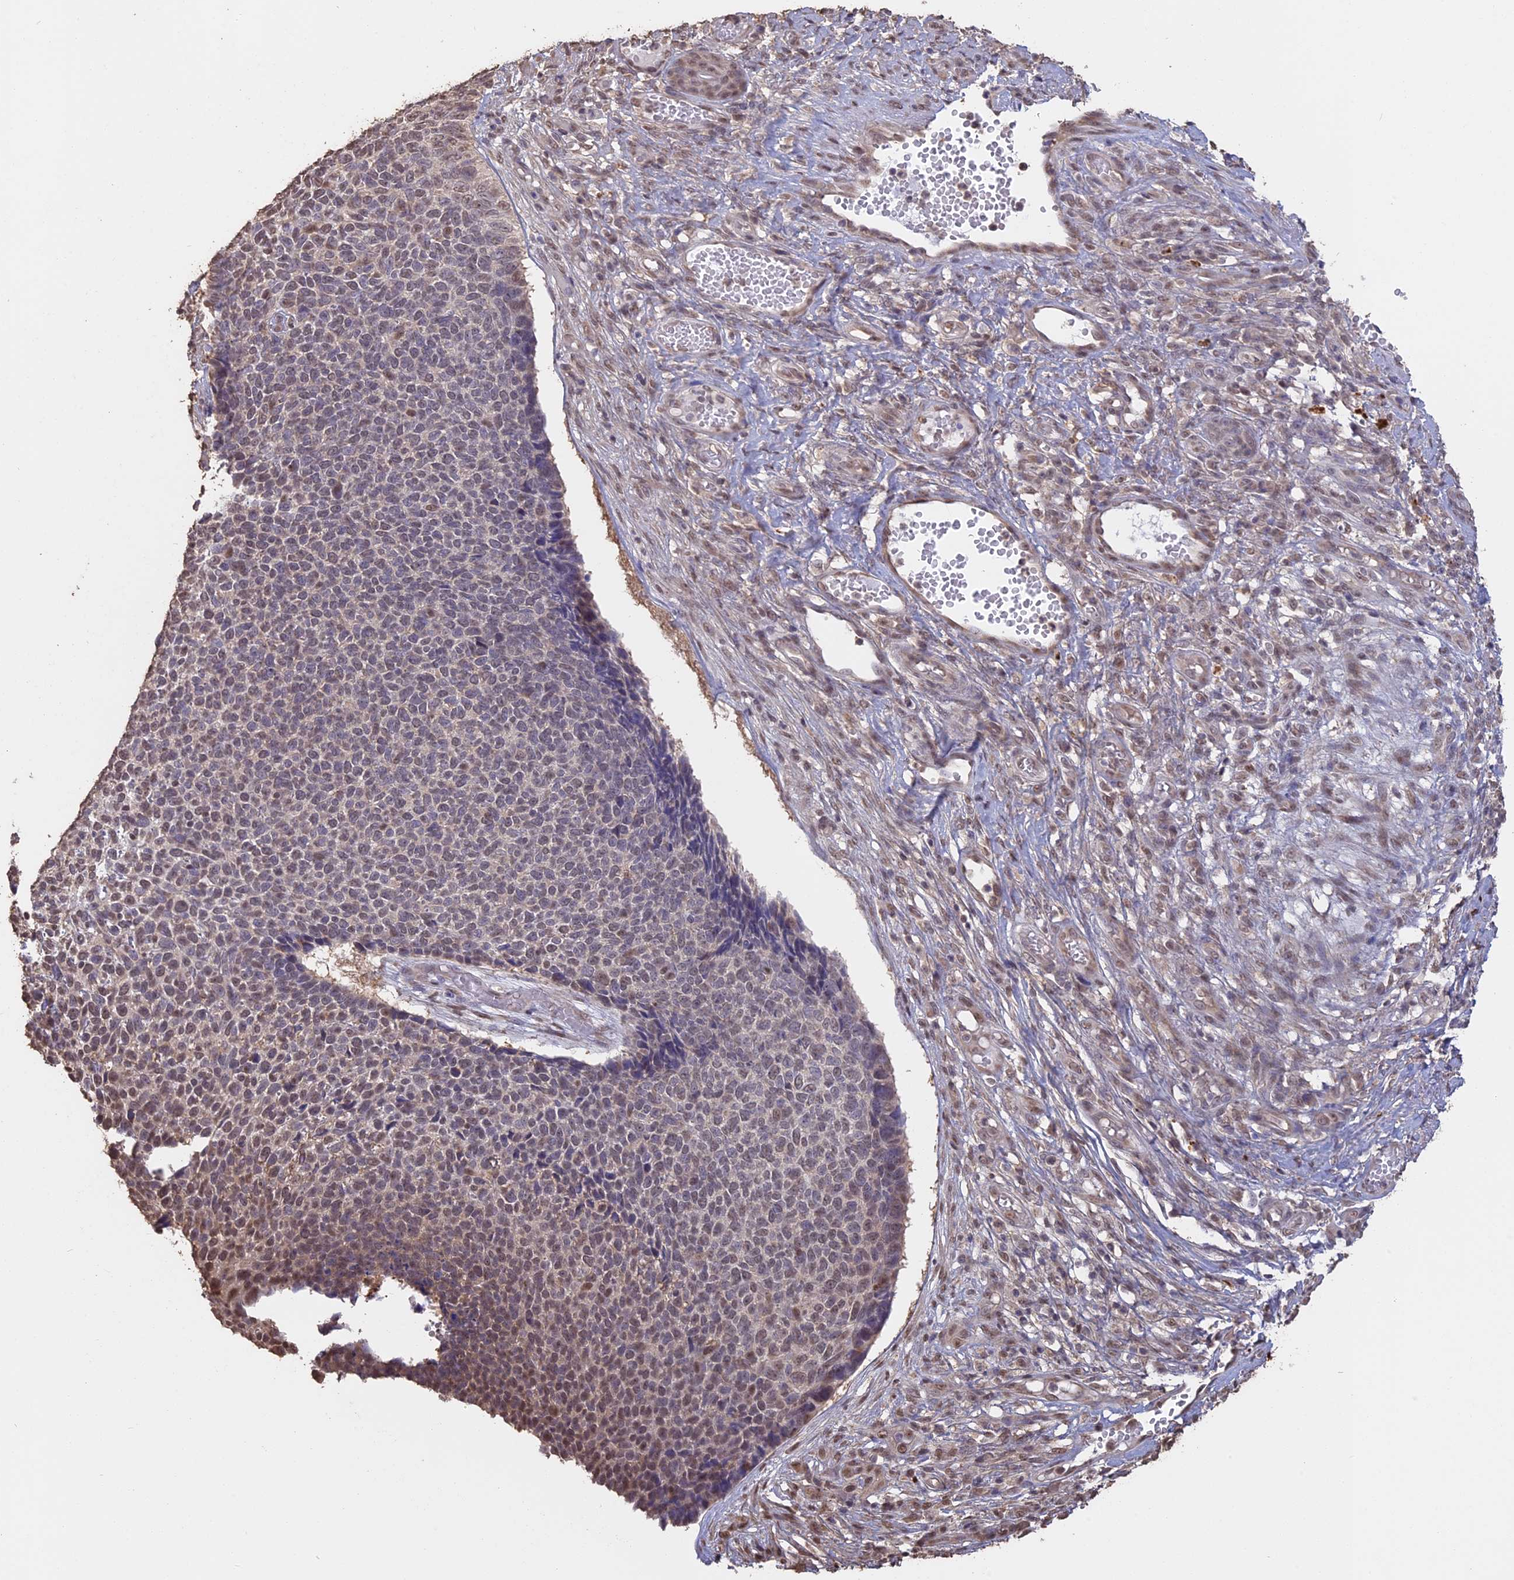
{"staining": {"intensity": "weak", "quantity": "25%-75%", "location": "nuclear"}, "tissue": "skin cancer", "cell_type": "Tumor cells", "image_type": "cancer", "snomed": [{"axis": "morphology", "description": "Basal cell carcinoma"}, {"axis": "topography", "description": "Skin"}], "caption": "About 25%-75% of tumor cells in human basal cell carcinoma (skin) reveal weak nuclear protein positivity as visualized by brown immunohistochemical staining.", "gene": "PSMC6", "patient": {"sex": "female", "age": 84}}